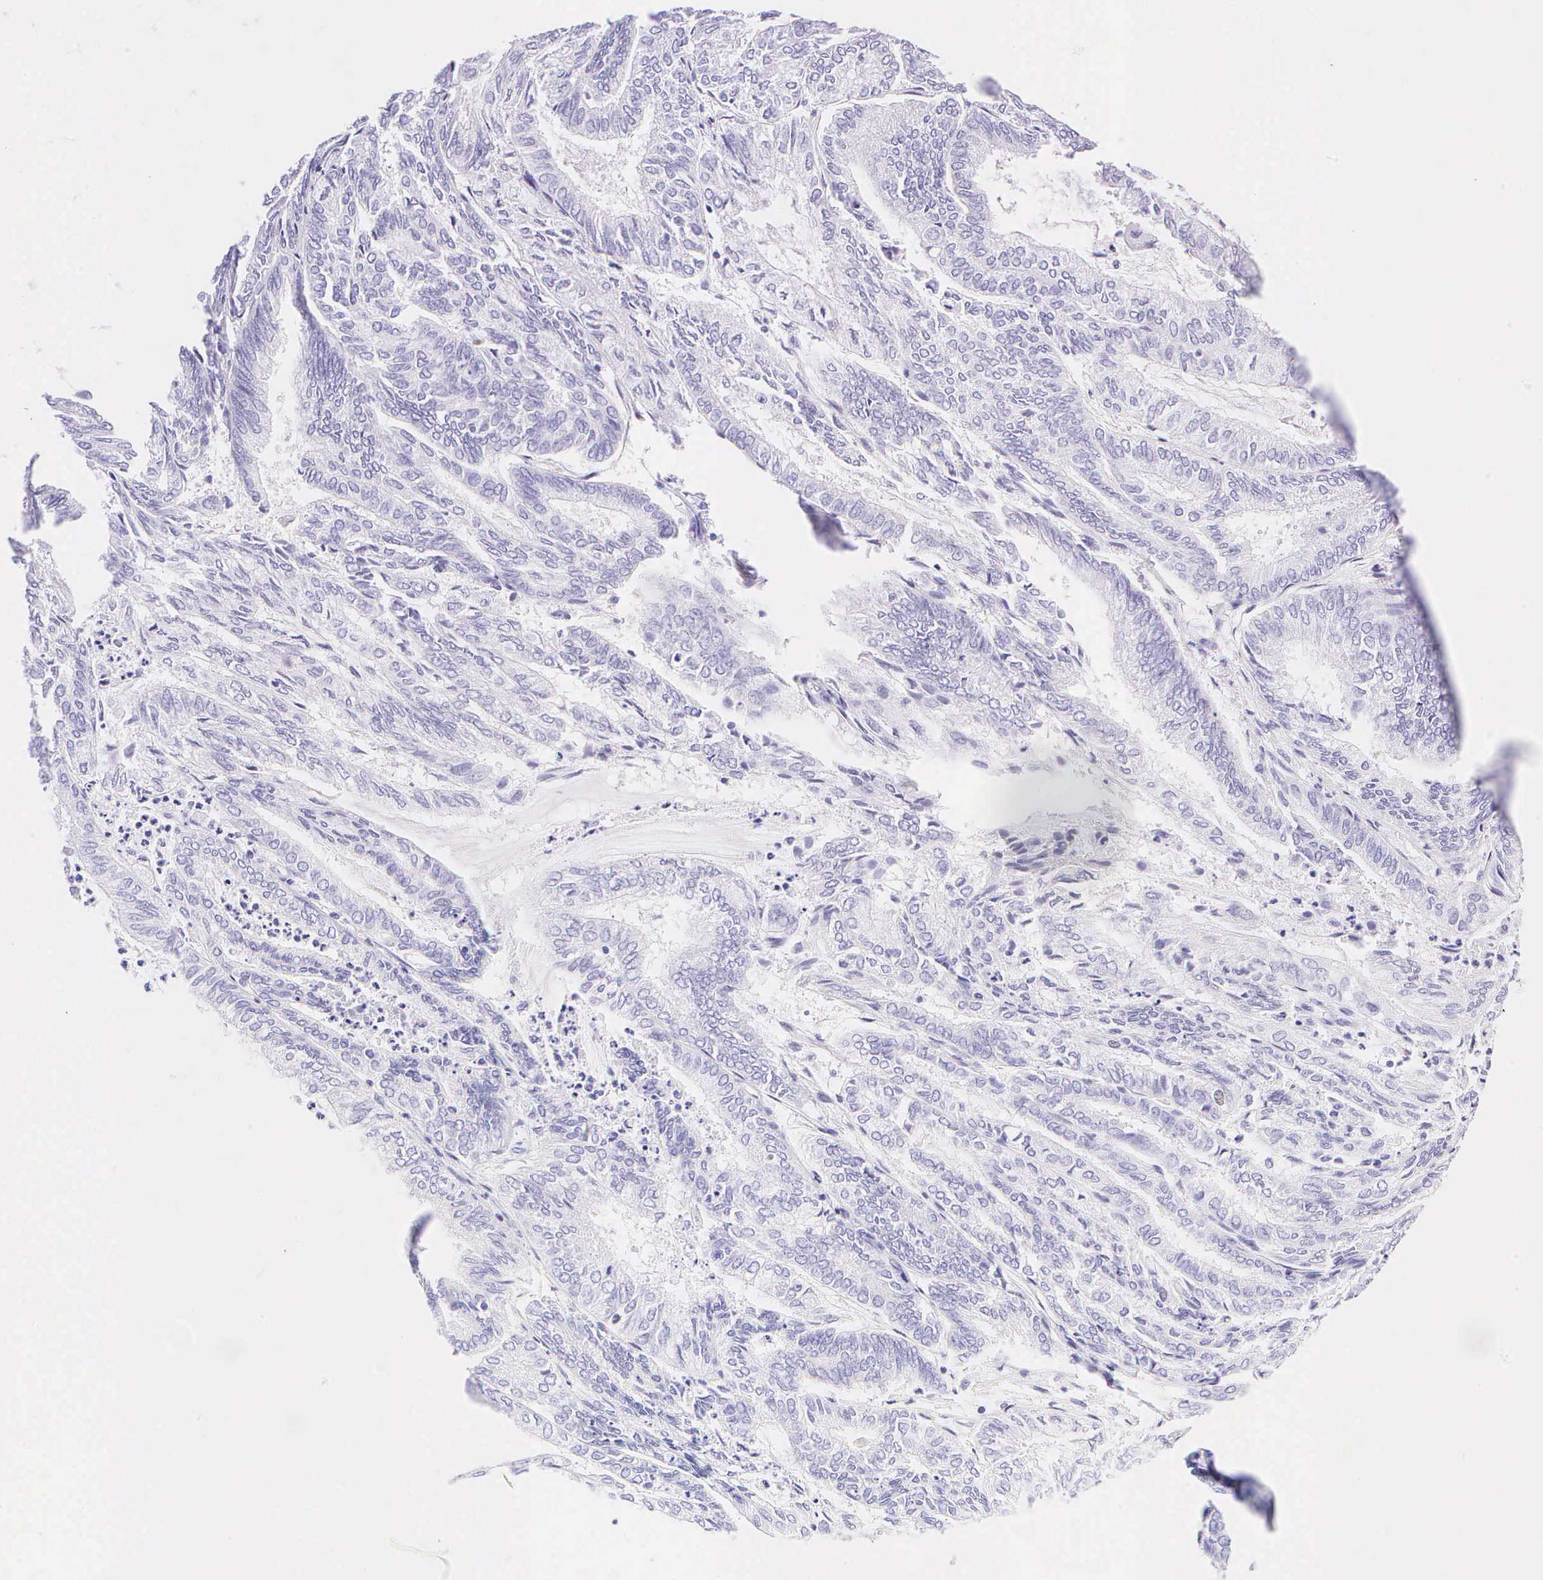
{"staining": {"intensity": "negative", "quantity": "none", "location": "none"}, "tissue": "endometrial cancer", "cell_type": "Tumor cells", "image_type": "cancer", "snomed": [{"axis": "morphology", "description": "Adenocarcinoma, NOS"}, {"axis": "topography", "description": "Endometrium"}], "caption": "Endometrial cancer (adenocarcinoma) was stained to show a protein in brown. There is no significant expression in tumor cells. (DAB IHC, high magnification).", "gene": "CALD1", "patient": {"sex": "female", "age": 59}}